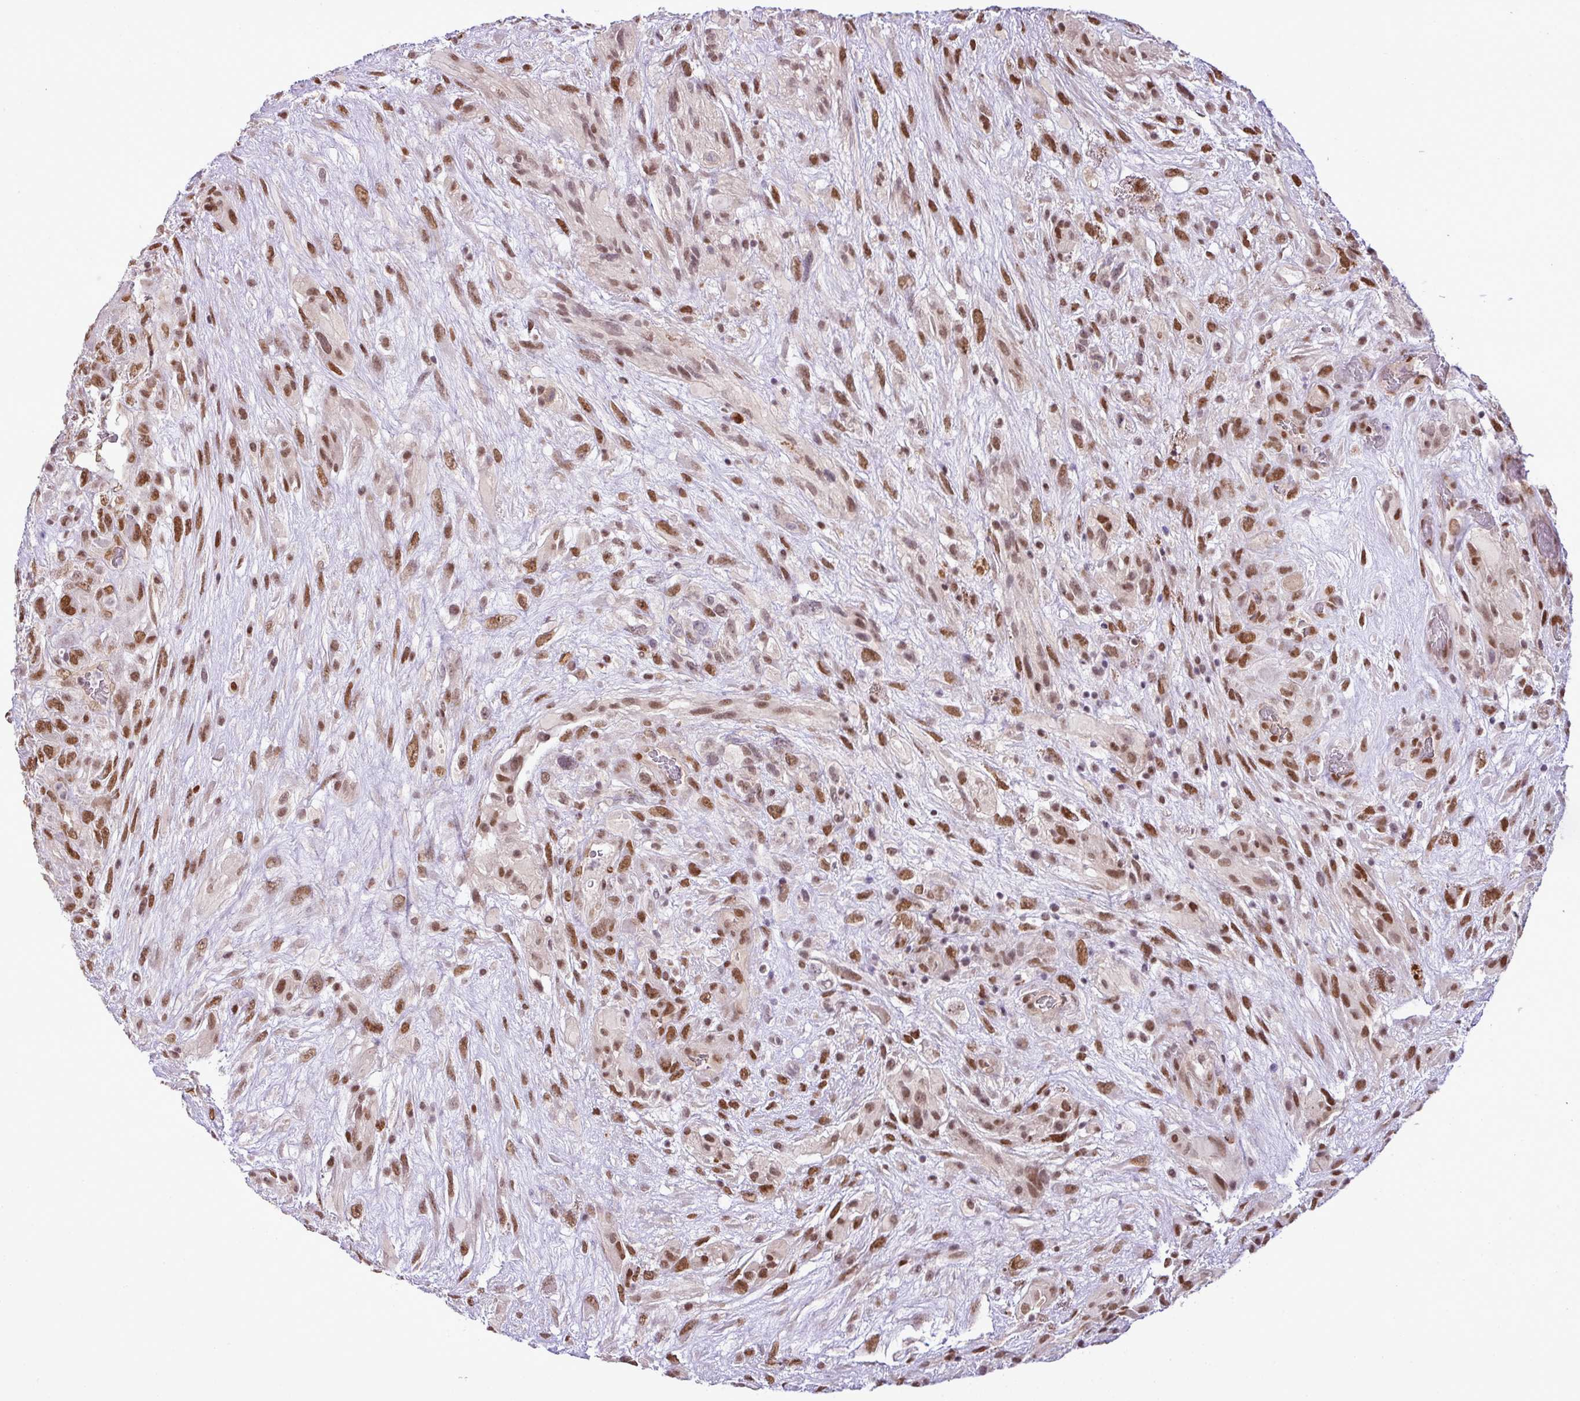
{"staining": {"intensity": "moderate", "quantity": "25%-75%", "location": "nuclear"}, "tissue": "glioma", "cell_type": "Tumor cells", "image_type": "cancer", "snomed": [{"axis": "morphology", "description": "Glioma, malignant, High grade"}, {"axis": "topography", "description": "Brain"}], "caption": "Immunohistochemistry (IHC) (DAB) staining of malignant high-grade glioma reveals moderate nuclear protein positivity in approximately 25%-75% of tumor cells. Immunohistochemistry (IHC) stains the protein of interest in brown and the nuclei are stained blue.", "gene": "PGAP4", "patient": {"sex": "male", "age": 61}}